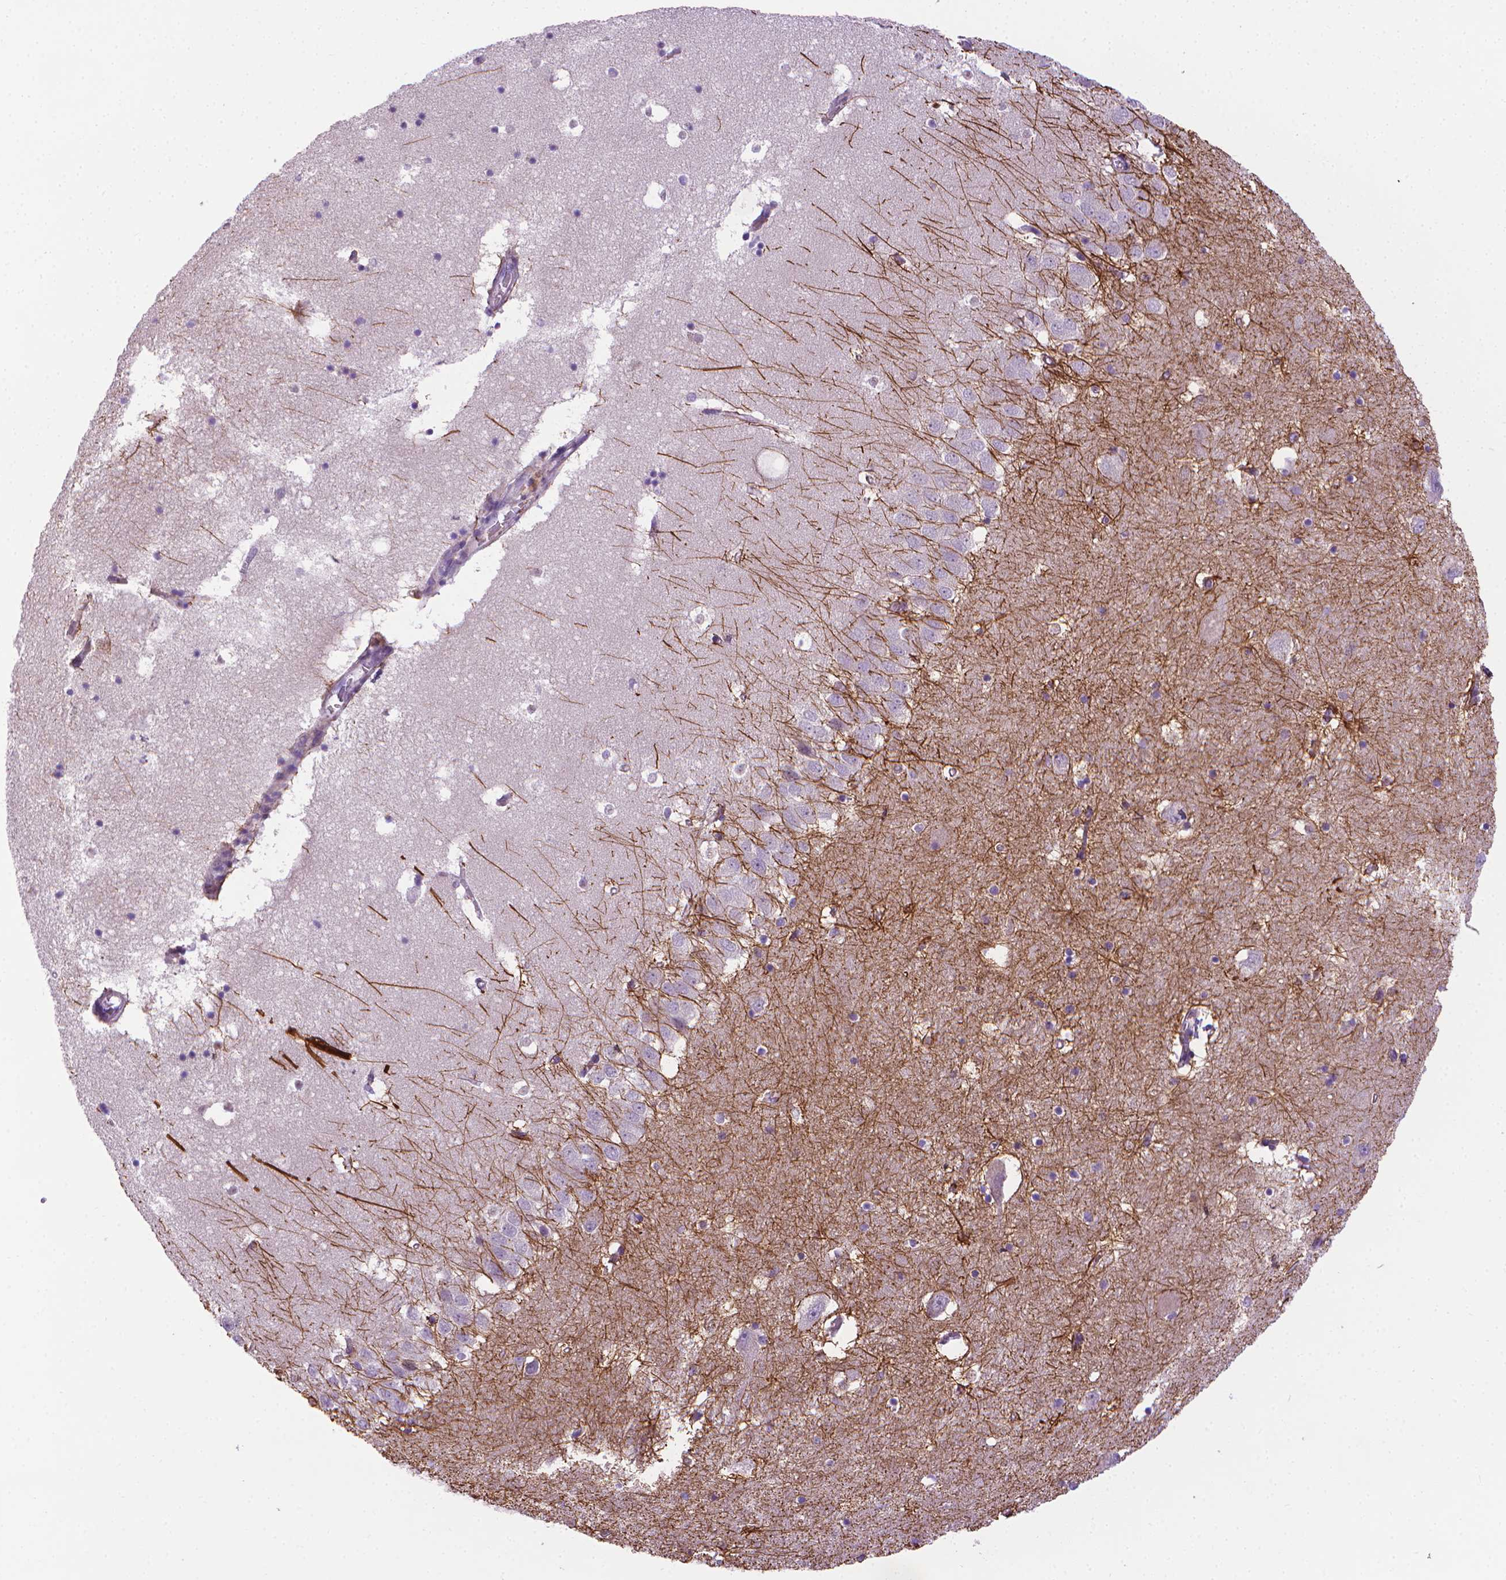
{"staining": {"intensity": "negative", "quantity": "none", "location": "none"}, "tissue": "hippocampus", "cell_type": "Glial cells", "image_type": "normal", "snomed": [{"axis": "morphology", "description": "Normal tissue, NOS"}, {"axis": "topography", "description": "Hippocampus"}], "caption": "An image of human hippocampus is negative for staining in glial cells.", "gene": "SLC51B", "patient": {"sex": "male", "age": 58}}